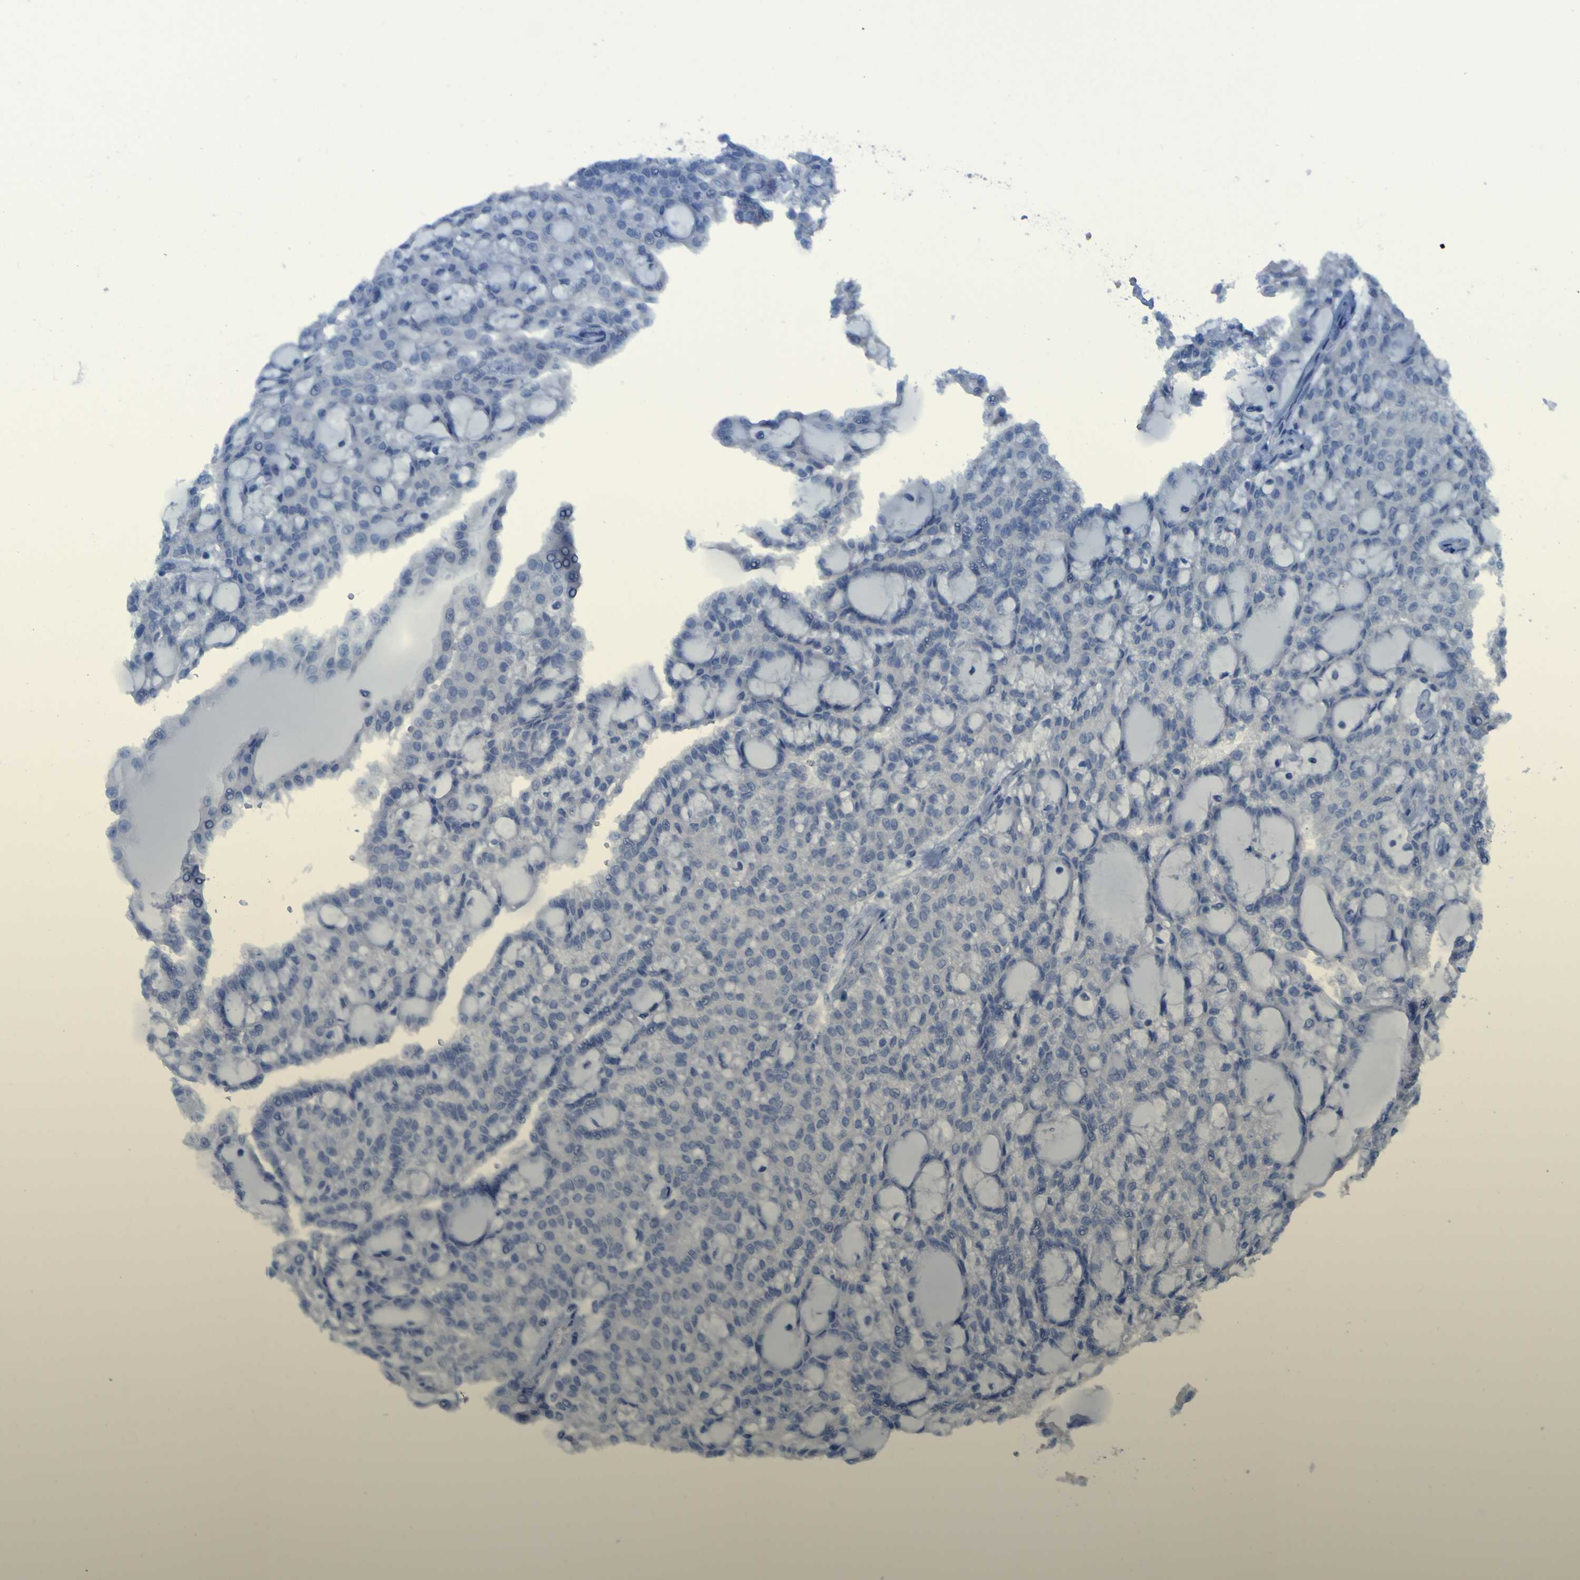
{"staining": {"intensity": "negative", "quantity": "none", "location": "none"}, "tissue": "renal cancer", "cell_type": "Tumor cells", "image_type": "cancer", "snomed": [{"axis": "morphology", "description": "Adenocarcinoma, NOS"}, {"axis": "topography", "description": "Kidney"}], "caption": "Immunohistochemistry (IHC) photomicrograph of neoplastic tissue: human renal adenocarcinoma stained with DAB (3,3'-diaminobenzidine) shows no significant protein positivity in tumor cells.", "gene": "CLDN18", "patient": {"sex": "male", "age": 63}}